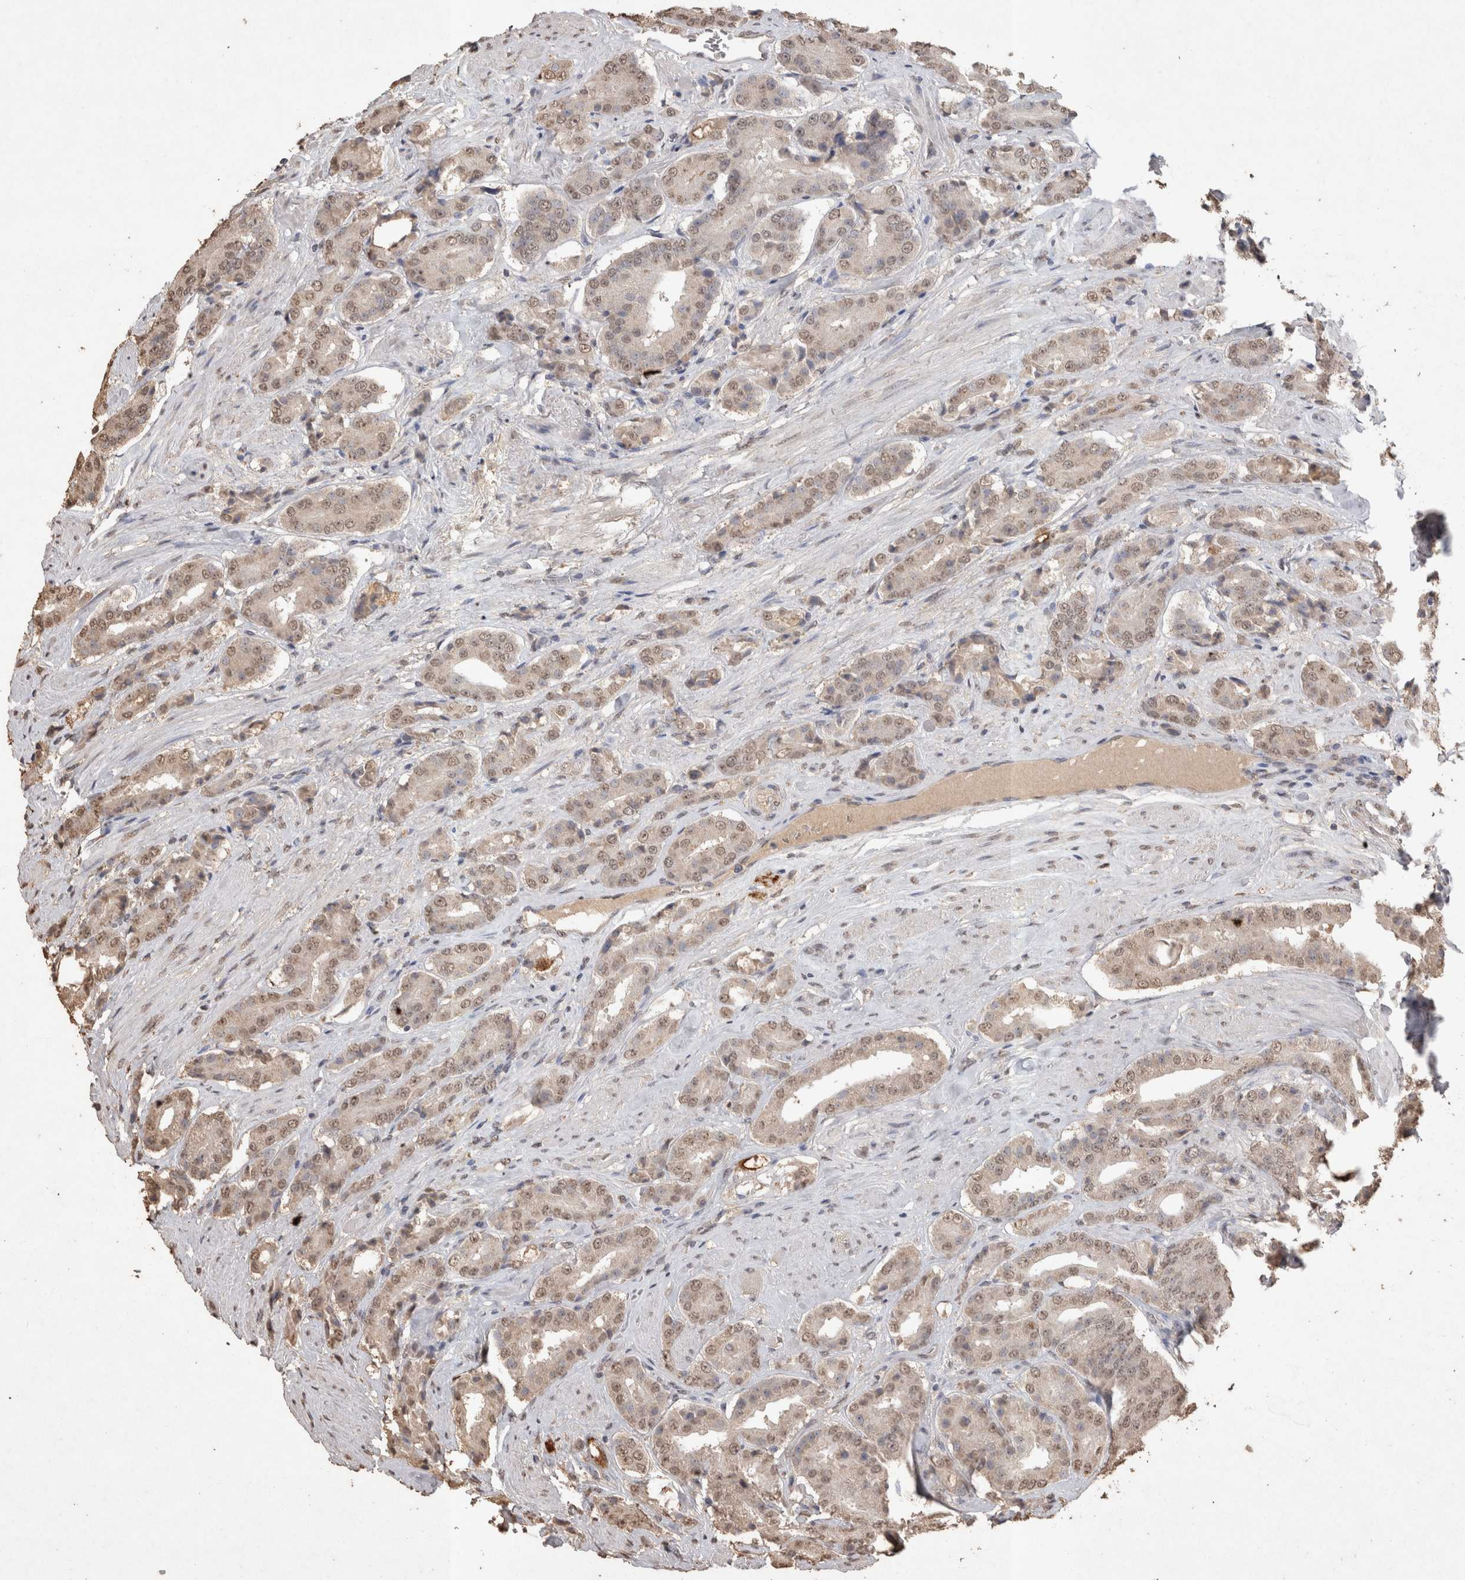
{"staining": {"intensity": "weak", "quantity": ">75%", "location": "nuclear"}, "tissue": "prostate cancer", "cell_type": "Tumor cells", "image_type": "cancer", "snomed": [{"axis": "morphology", "description": "Adenocarcinoma, High grade"}, {"axis": "topography", "description": "Prostate"}], "caption": "Approximately >75% of tumor cells in human prostate cancer demonstrate weak nuclear protein expression as visualized by brown immunohistochemical staining.", "gene": "MLX", "patient": {"sex": "male", "age": 71}}